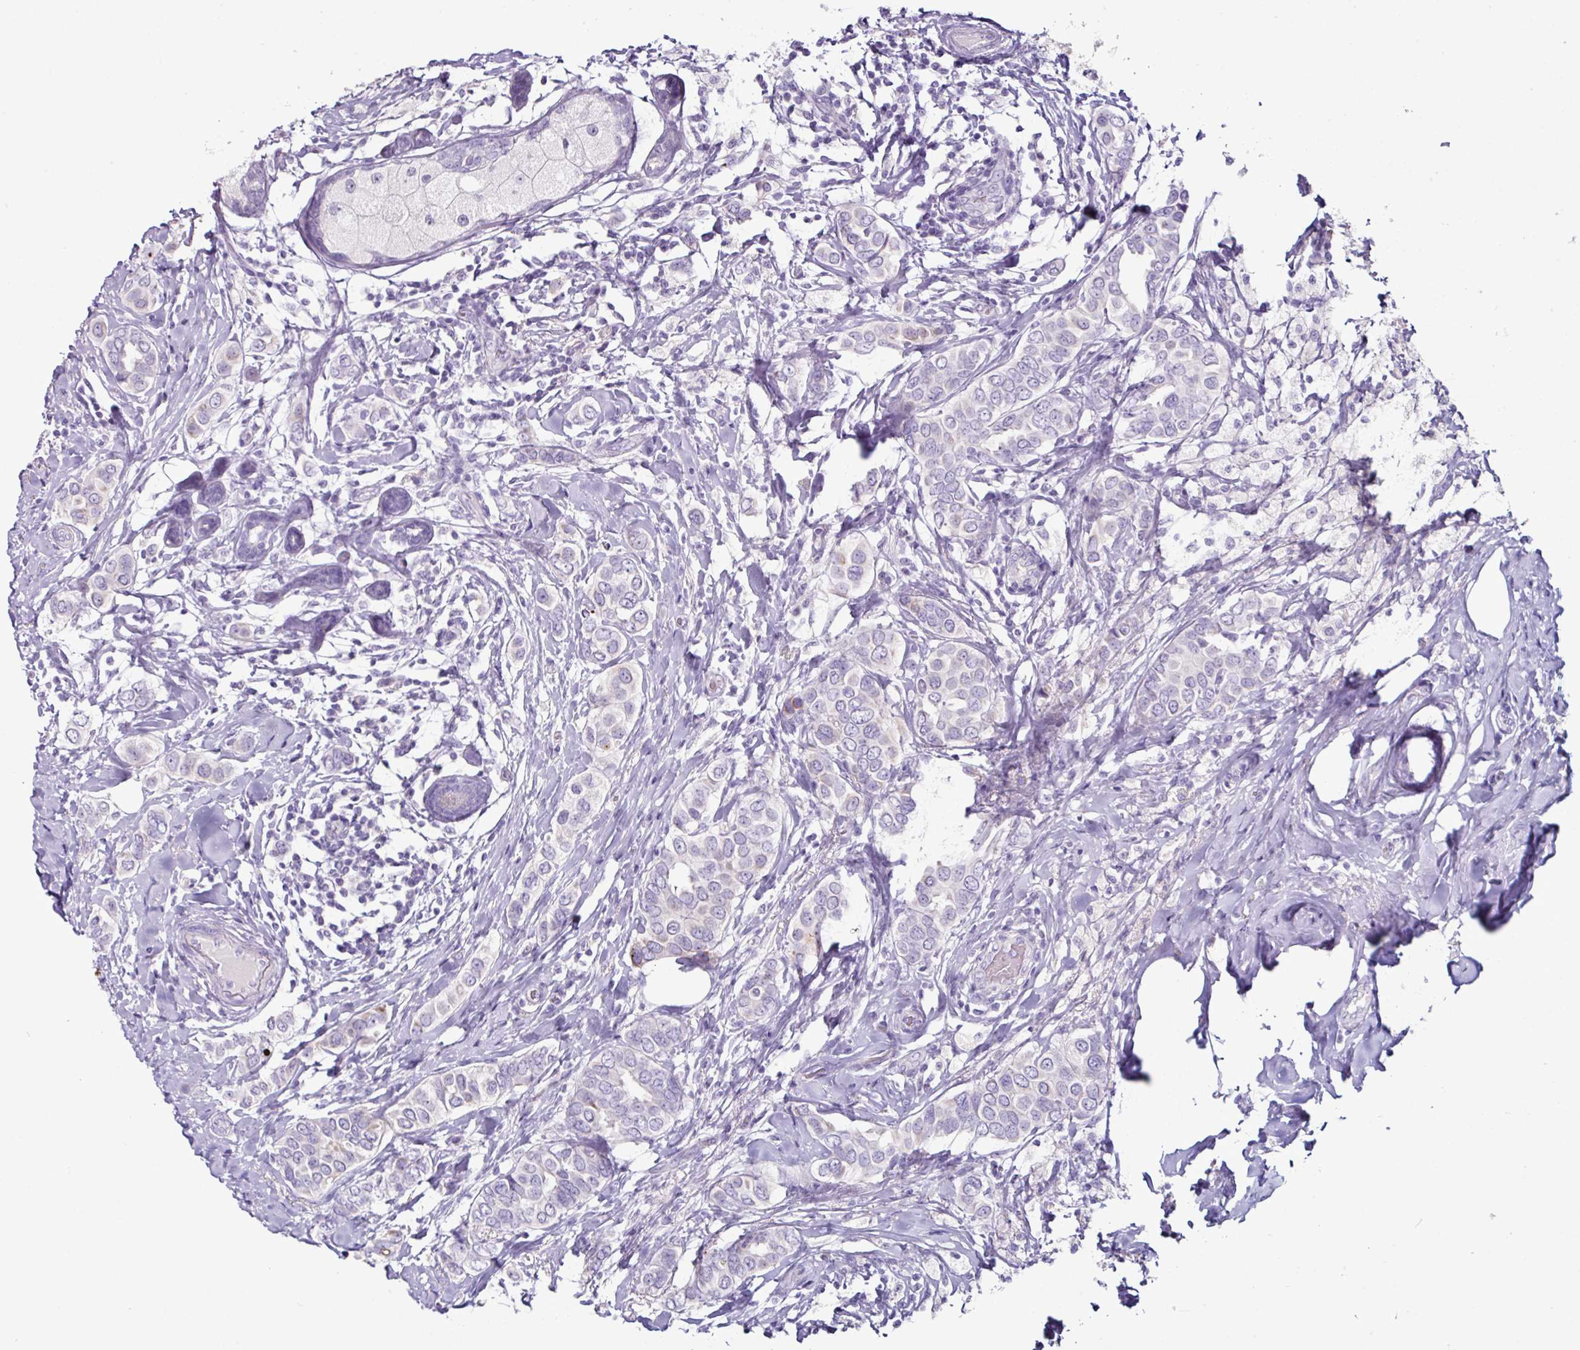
{"staining": {"intensity": "negative", "quantity": "none", "location": "none"}, "tissue": "breast cancer", "cell_type": "Tumor cells", "image_type": "cancer", "snomed": [{"axis": "morphology", "description": "Lobular carcinoma"}, {"axis": "topography", "description": "Breast"}], "caption": "Tumor cells are negative for protein expression in human breast cancer.", "gene": "GLP2R", "patient": {"sex": "female", "age": 51}}